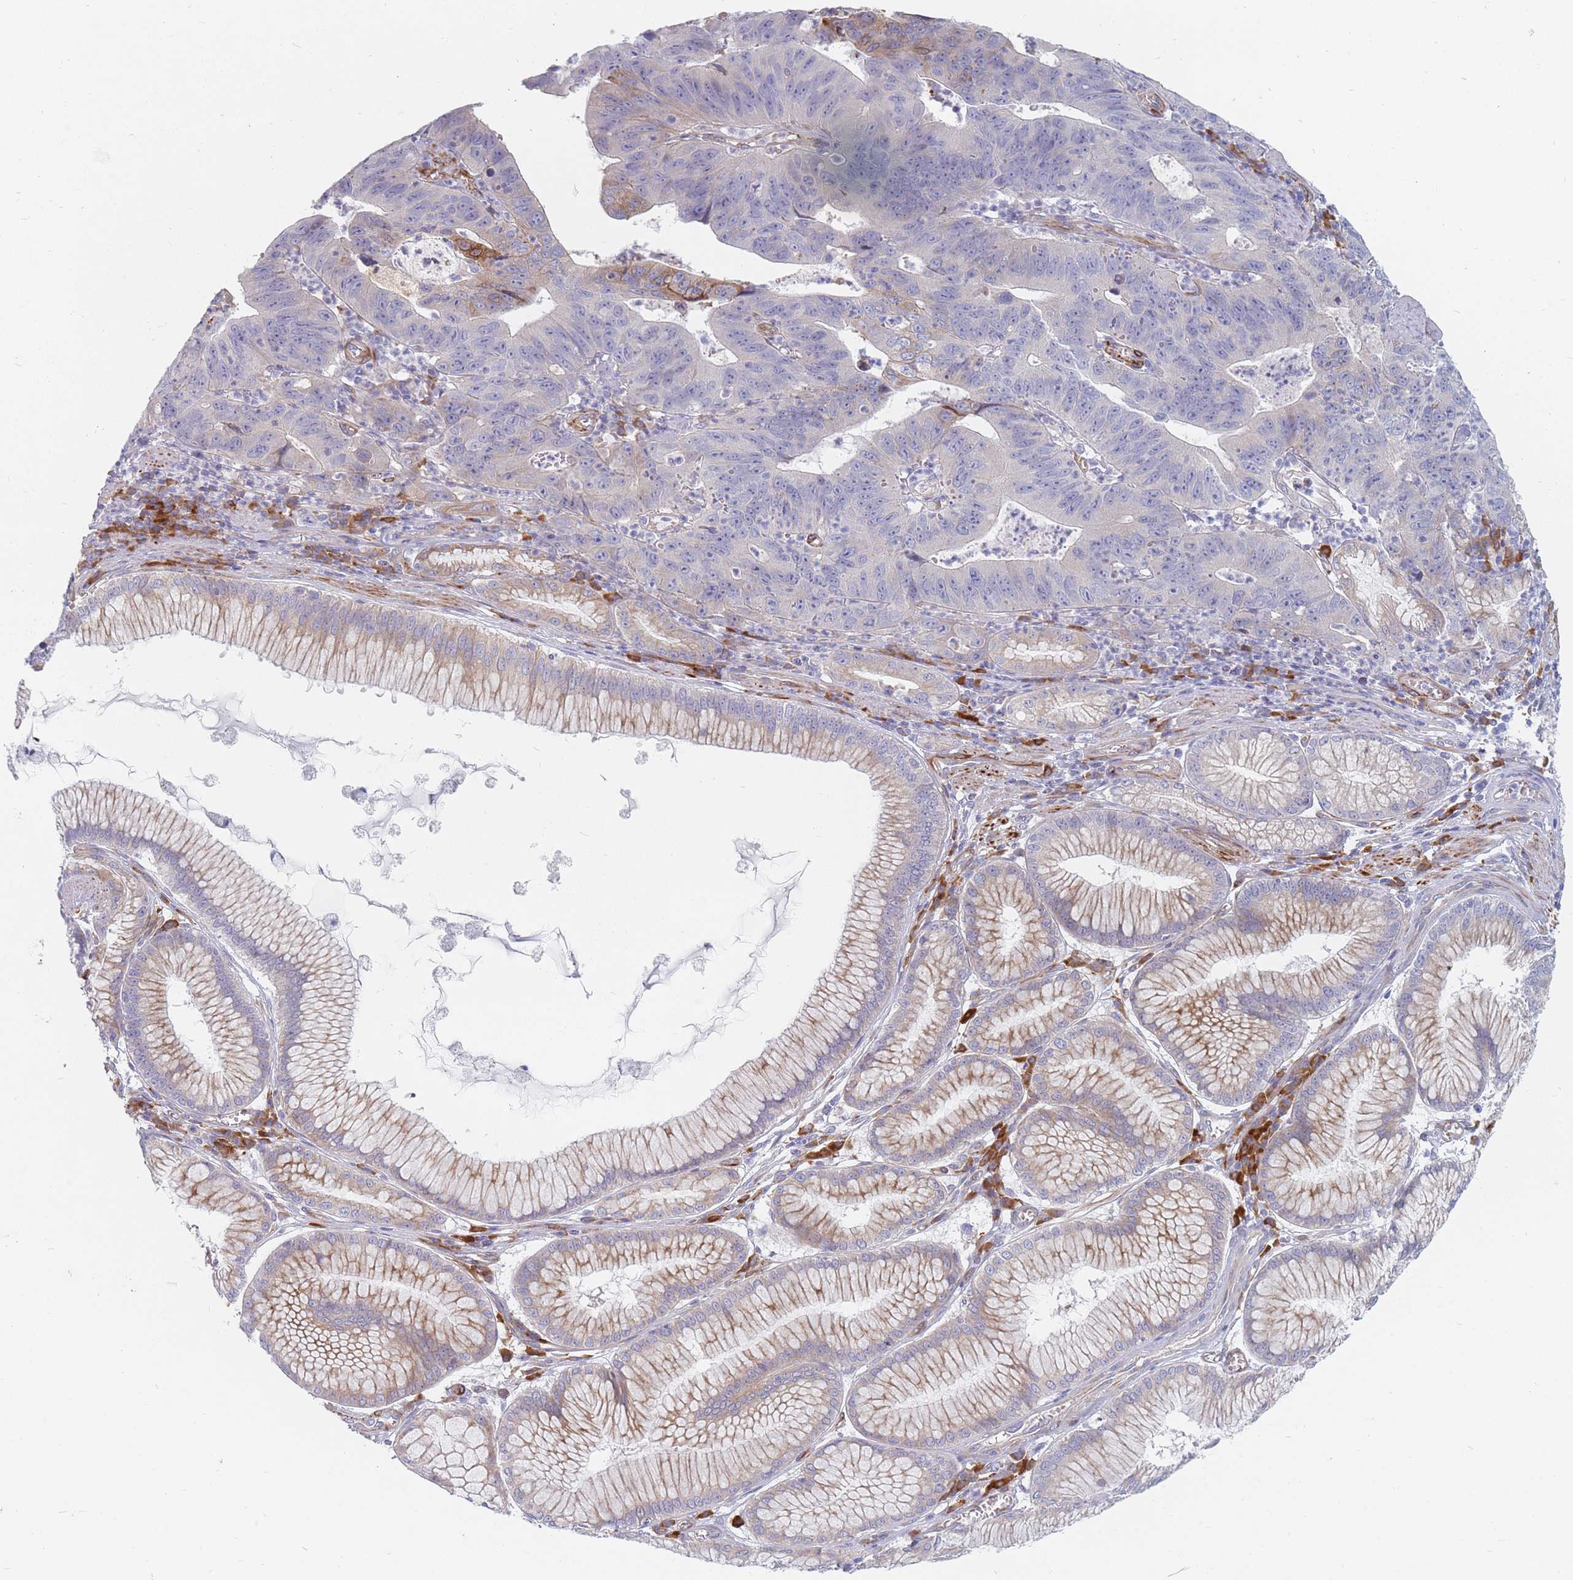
{"staining": {"intensity": "moderate", "quantity": "25%-75%", "location": "cytoplasmic/membranous"}, "tissue": "stomach cancer", "cell_type": "Tumor cells", "image_type": "cancer", "snomed": [{"axis": "morphology", "description": "Adenocarcinoma, NOS"}, {"axis": "topography", "description": "Stomach"}], "caption": "An IHC histopathology image of tumor tissue is shown. Protein staining in brown shows moderate cytoplasmic/membranous positivity in stomach cancer within tumor cells. (Stains: DAB in brown, nuclei in blue, Microscopy: brightfield microscopy at high magnification).", "gene": "ERBIN", "patient": {"sex": "male", "age": 59}}